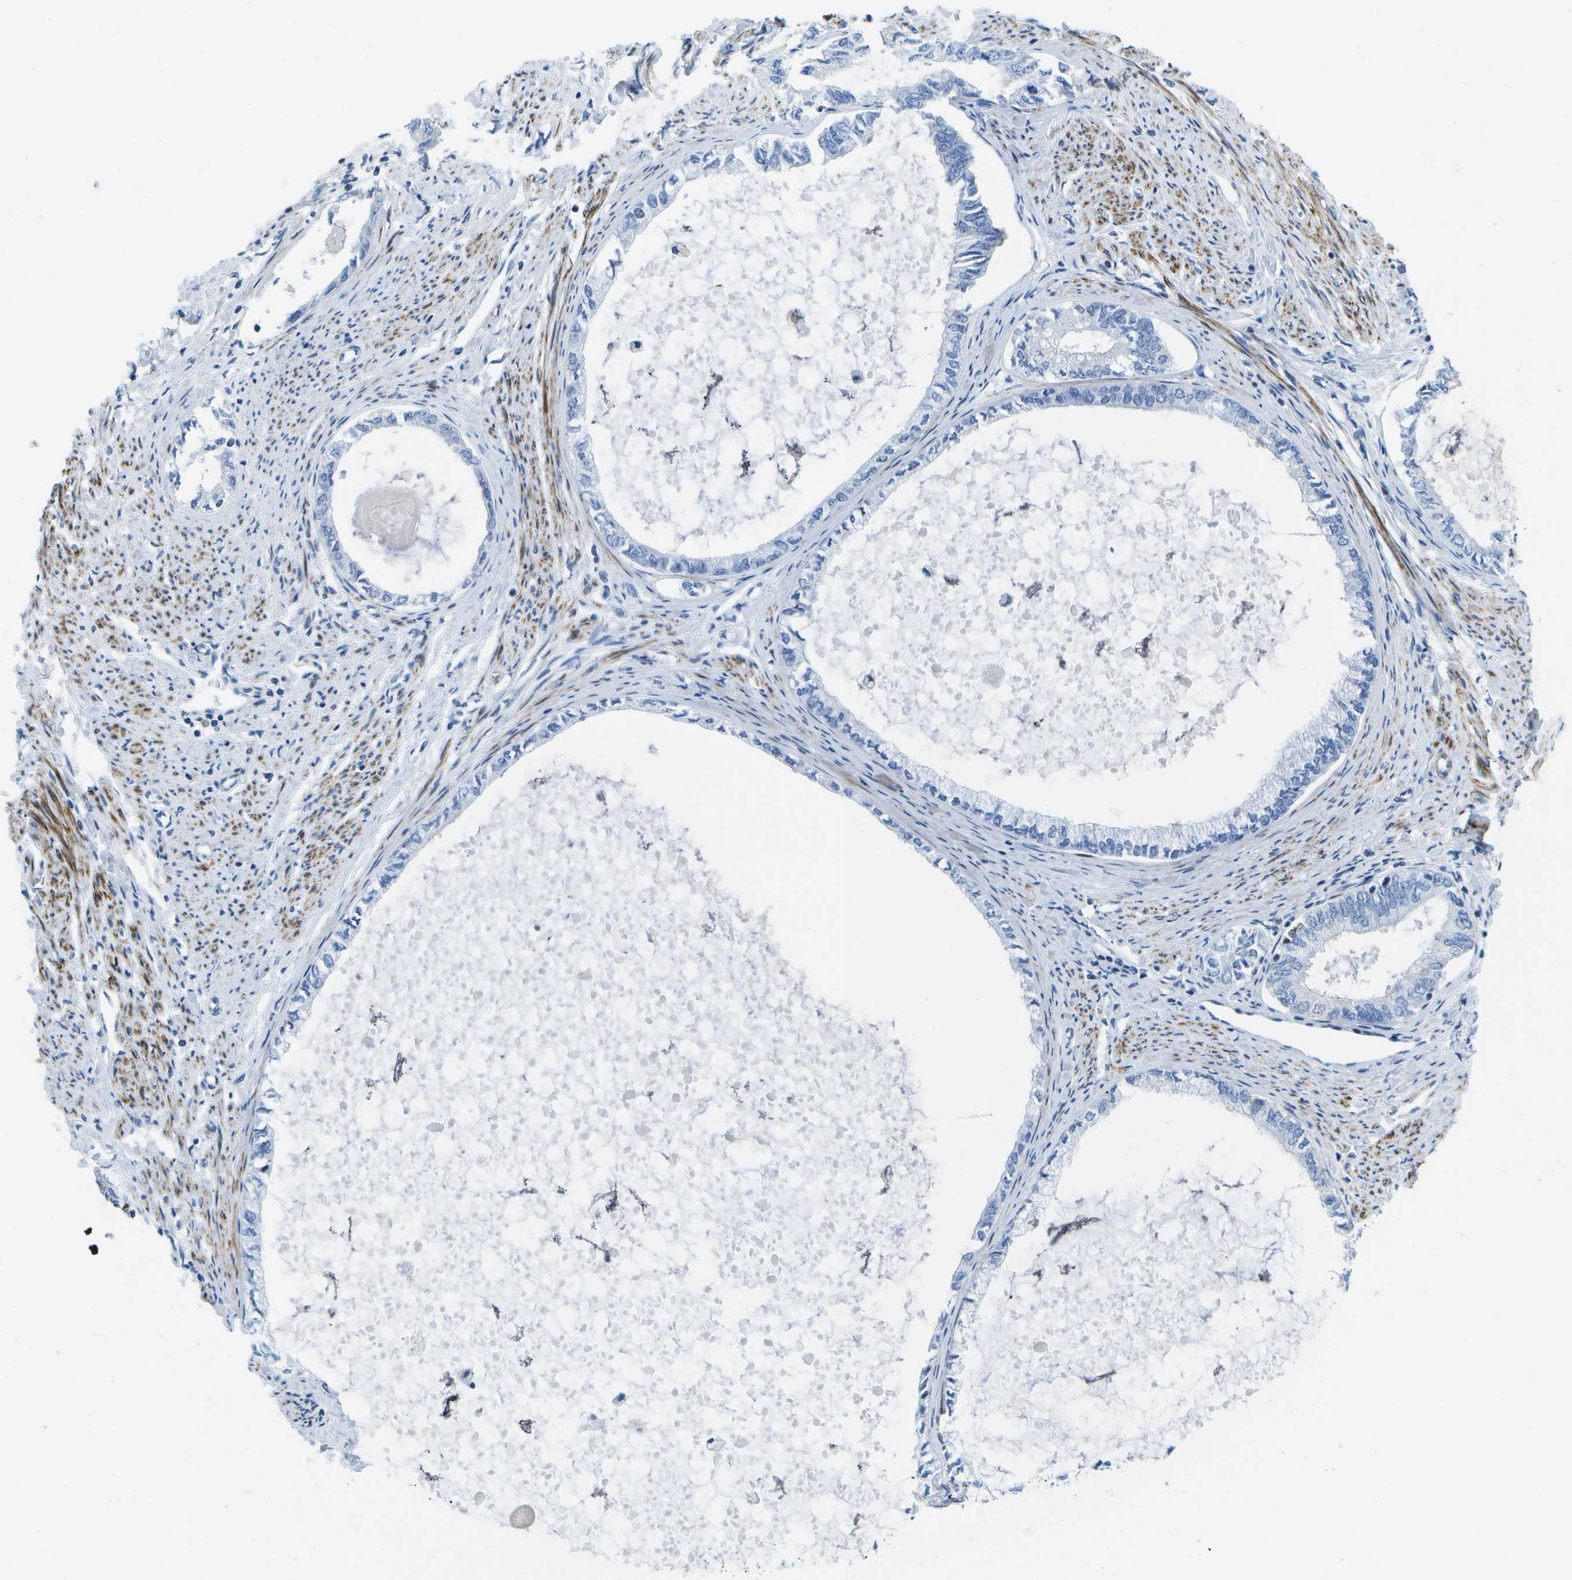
{"staining": {"intensity": "negative", "quantity": "none", "location": "none"}, "tissue": "endometrial cancer", "cell_type": "Tumor cells", "image_type": "cancer", "snomed": [{"axis": "morphology", "description": "Adenocarcinoma, NOS"}, {"axis": "topography", "description": "Endometrium"}], "caption": "Endometrial cancer was stained to show a protein in brown. There is no significant staining in tumor cells.", "gene": "ADGRG6", "patient": {"sex": "female", "age": 86}}